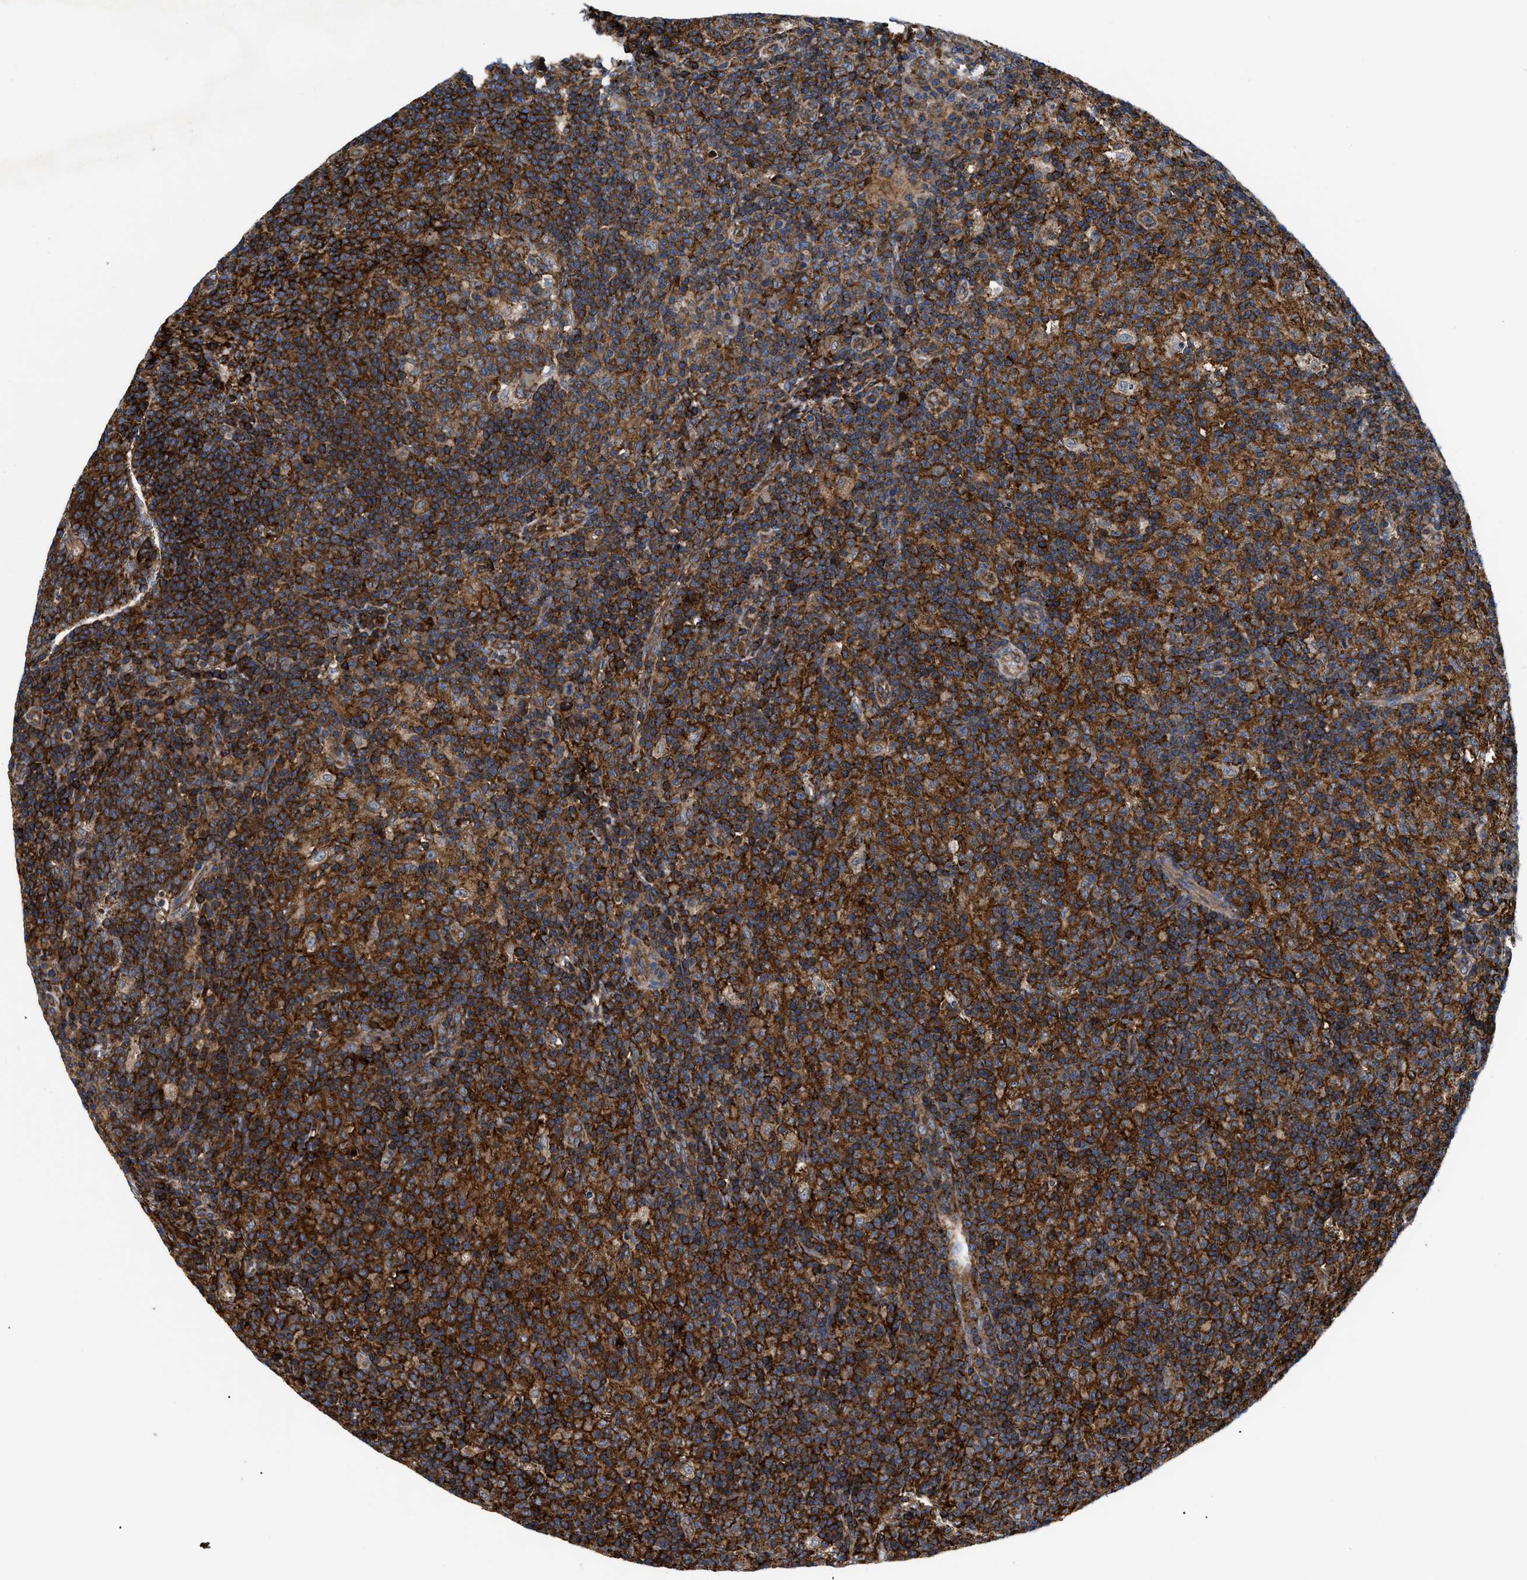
{"staining": {"intensity": "strong", "quantity": ">75%", "location": "cytoplasmic/membranous"}, "tissue": "lymph node", "cell_type": "Germinal center cells", "image_type": "normal", "snomed": [{"axis": "morphology", "description": "Normal tissue, NOS"}, {"axis": "morphology", "description": "Inflammation, NOS"}, {"axis": "topography", "description": "Lymph node"}], "caption": "Lymph node stained with a protein marker reveals strong staining in germinal center cells.", "gene": "SPAST", "patient": {"sex": "male", "age": 55}}